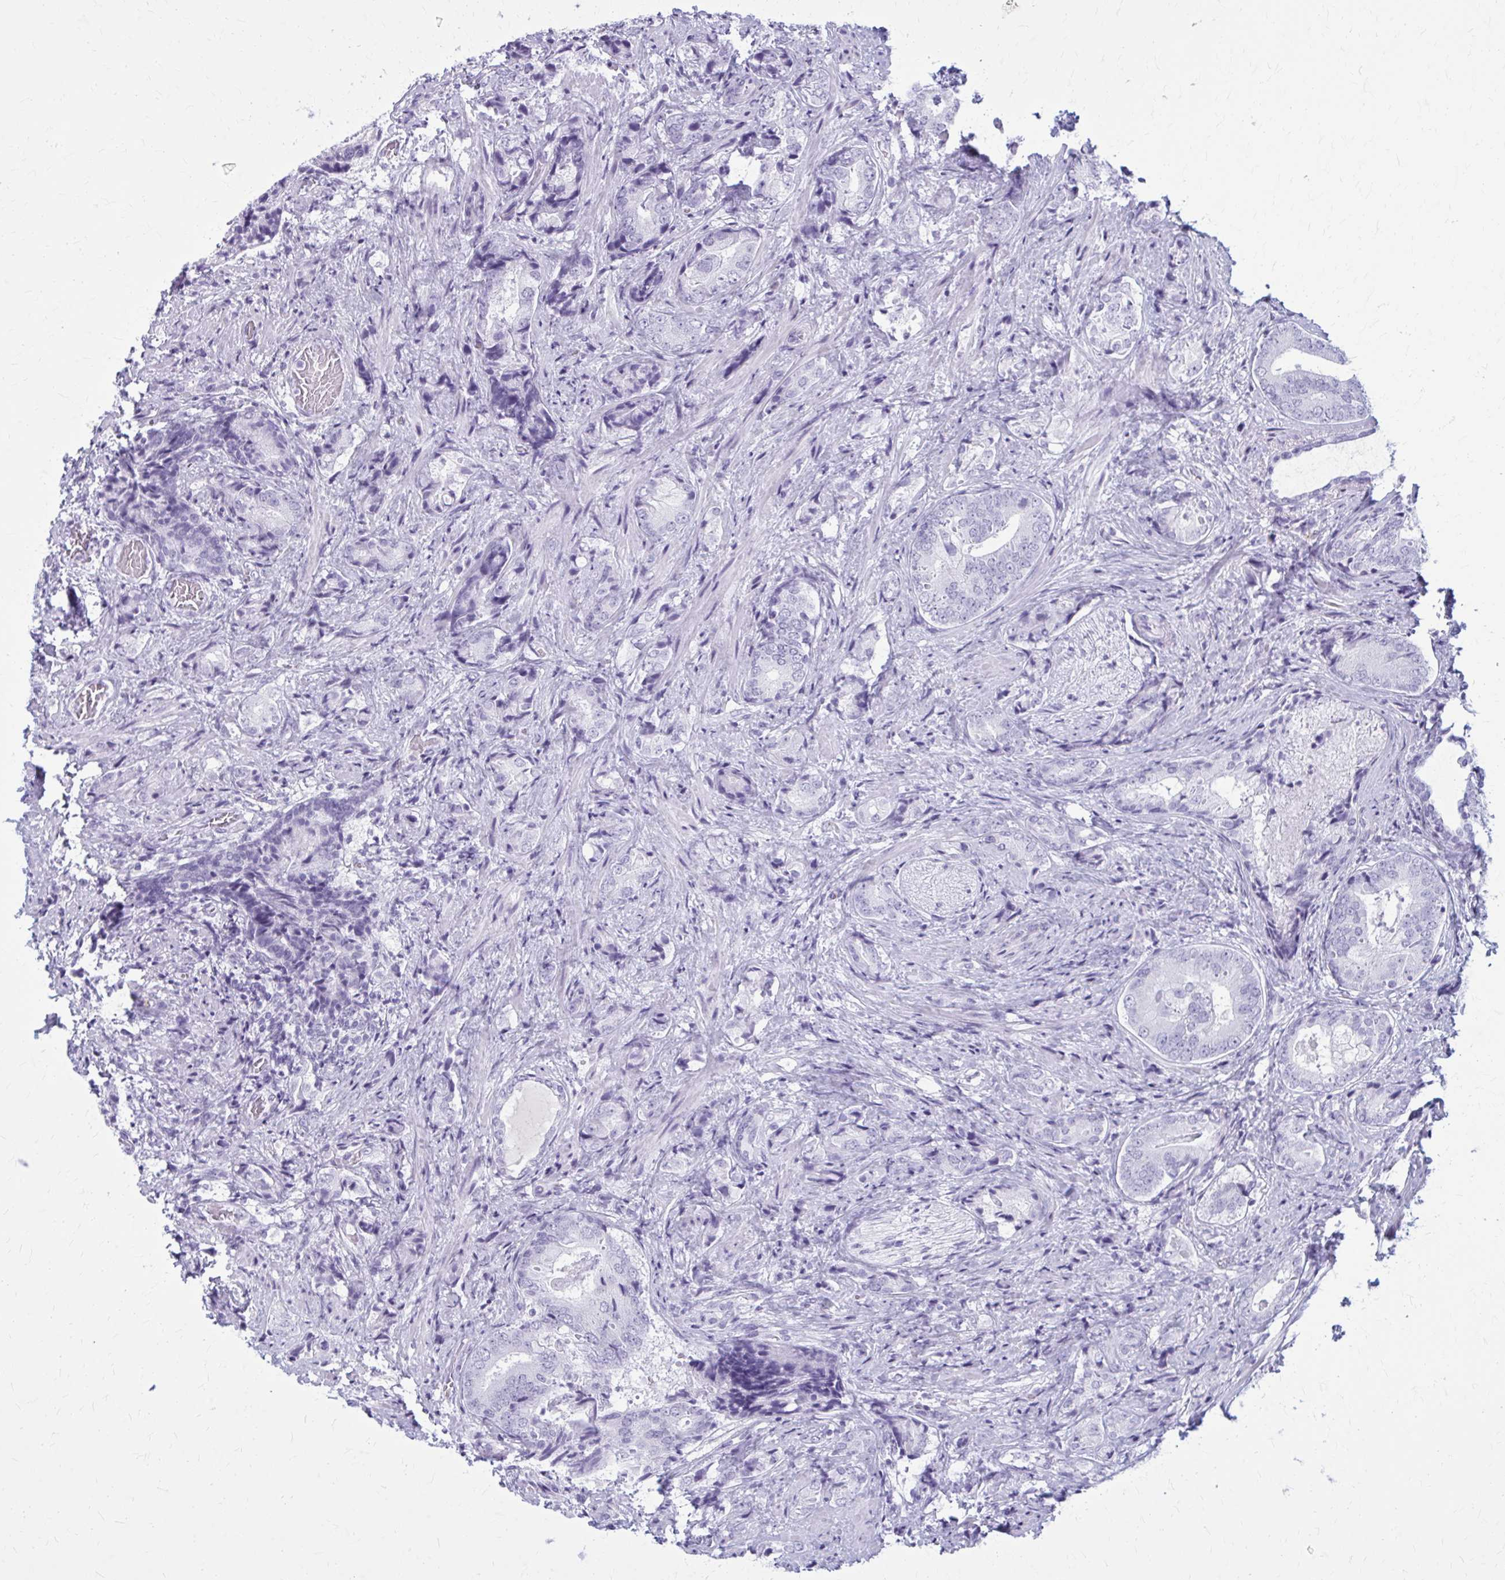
{"staining": {"intensity": "negative", "quantity": "none", "location": "none"}, "tissue": "prostate cancer", "cell_type": "Tumor cells", "image_type": "cancer", "snomed": [{"axis": "morphology", "description": "Adenocarcinoma, High grade"}, {"axis": "topography", "description": "Prostate"}], "caption": "The micrograph reveals no significant expression in tumor cells of prostate high-grade adenocarcinoma.", "gene": "ZDHHC7", "patient": {"sex": "male", "age": 62}}